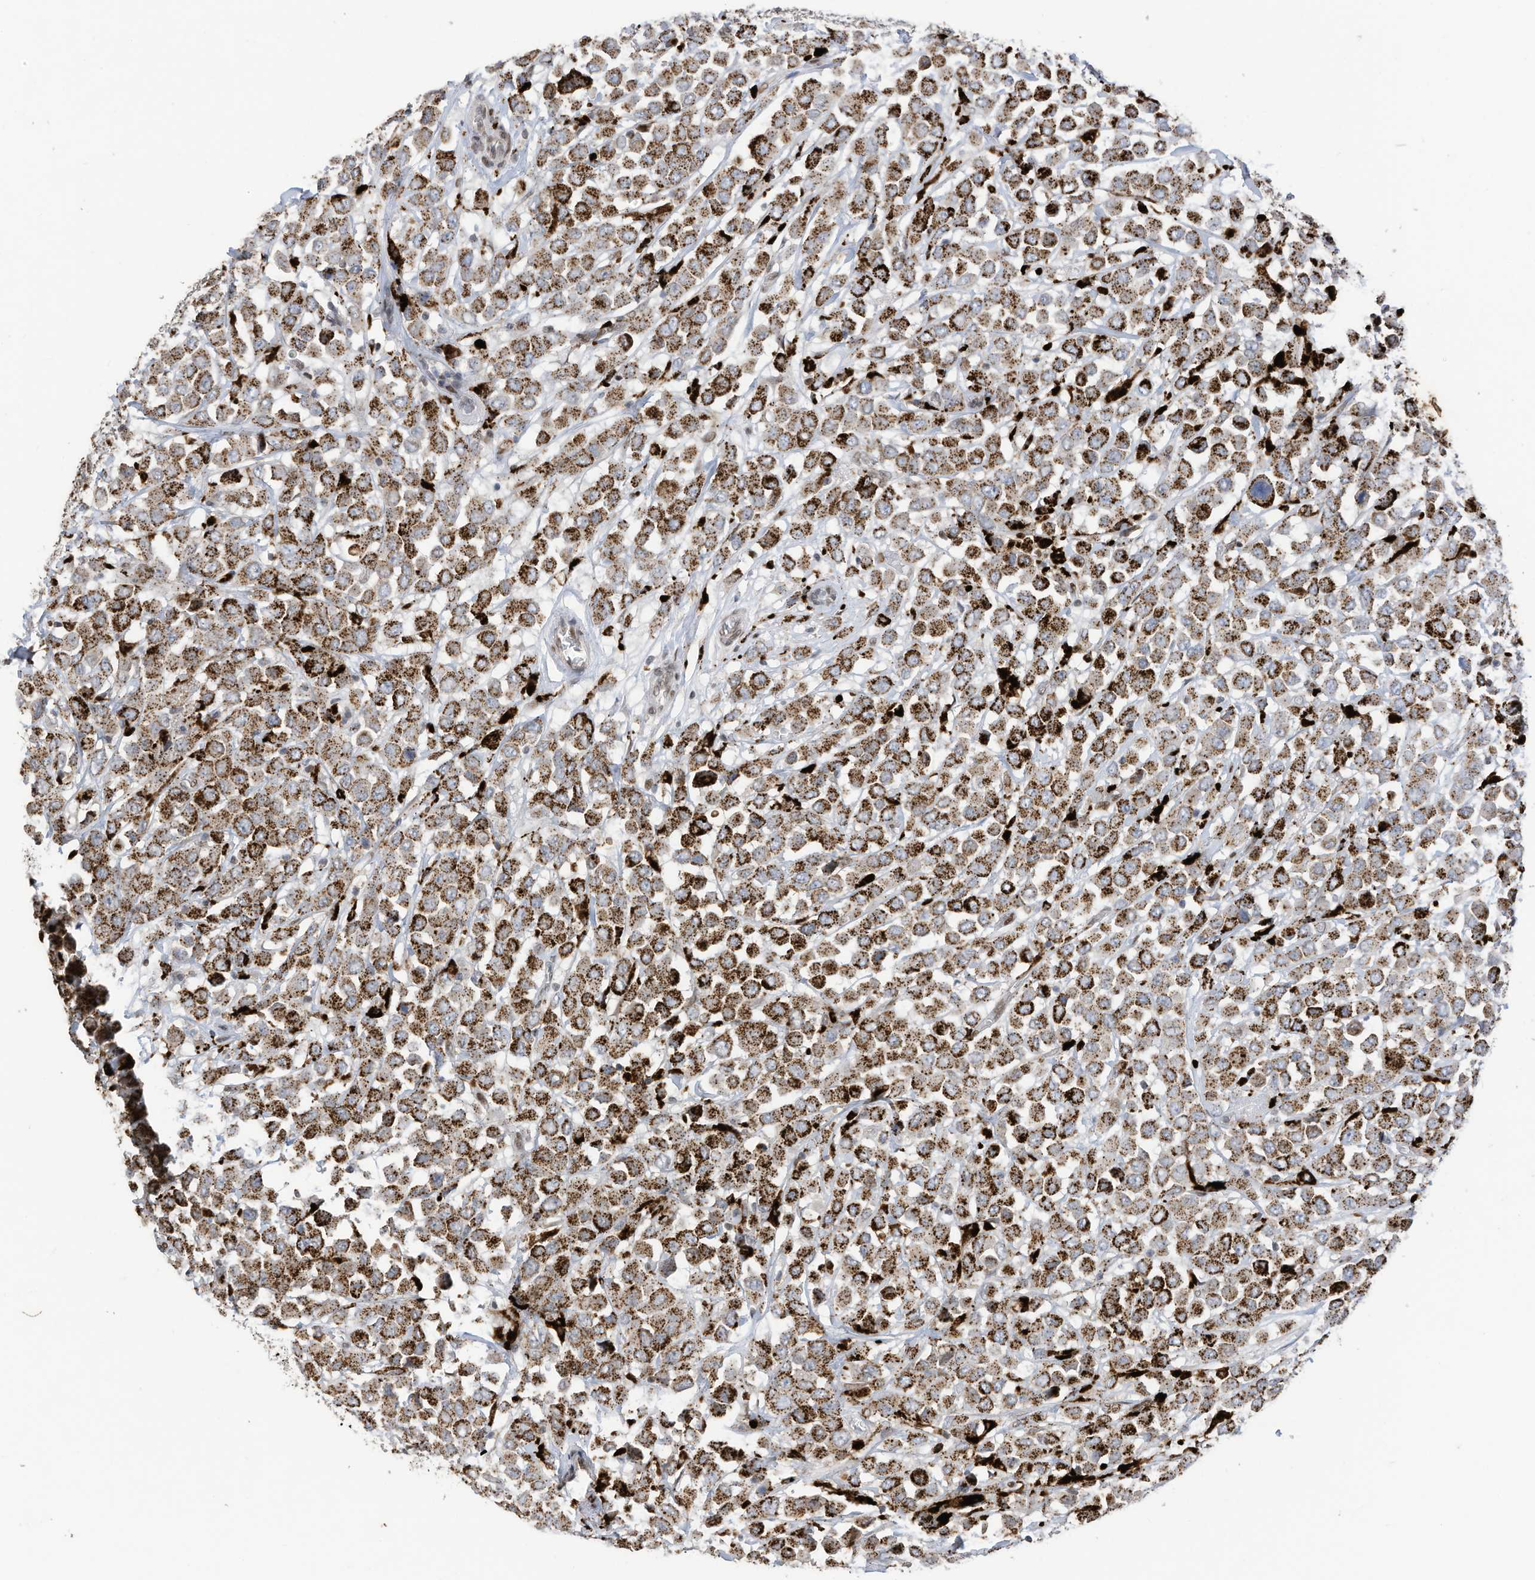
{"staining": {"intensity": "strong", "quantity": ">75%", "location": "cytoplasmic/membranous"}, "tissue": "breast cancer", "cell_type": "Tumor cells", "image_type": "cancer", "snomed": [{"axis": "morphology", "description": "Duct carcinoma"}, {"axis": "topography", "description": "Breast"}], "caption": "Human breast cancer (invasive ductal carcinoma) stained with a brown dye displays strong cytoplasmic/membranous positive expression in approximately >75% of tumor cells.", "gene": "RABL3", "patient": {"sex": "female", "age": 61}}